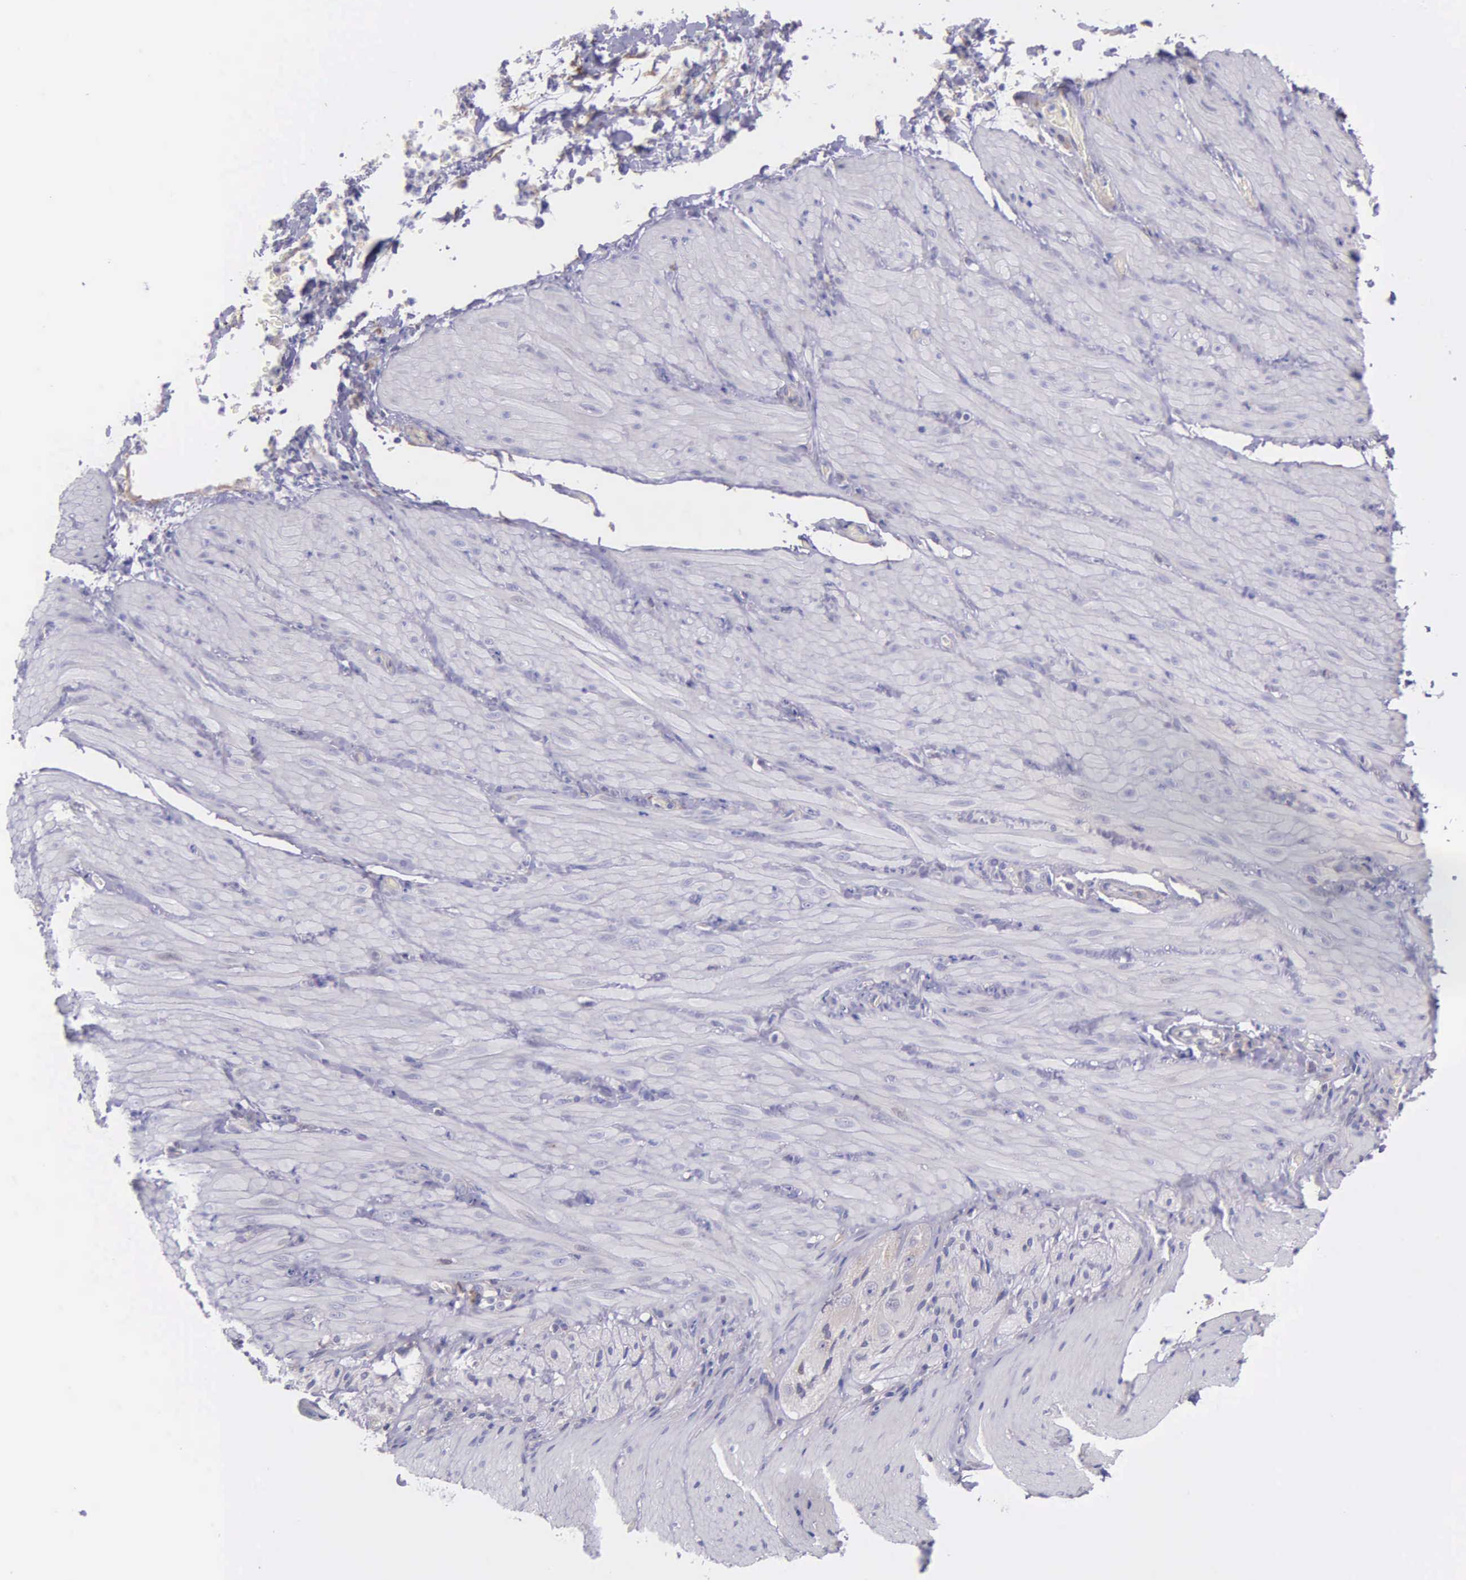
{"staining": {"intensity": "negative", "quantity": "none", "location": "none"}, "tissue": "smooth muscle", "cell_type": "Smooth muscle cells", "image_type": "normal", "snomed": [{"axis": "morphology", "description": "Normal tissue, NOS"}, {"axis": "topography", "description": "Duodenum"}], "caption": "High magnification brightfield microscopy of benign smooth muscle stained with DAB (3,3'-diaminobenzidine) (brown) and counterstained with hematoxylin (blue): smooth muscle cells show no significant positivity.", "gene": "ZC3H12B", "patient": {"sex": "male", "age": 63}}